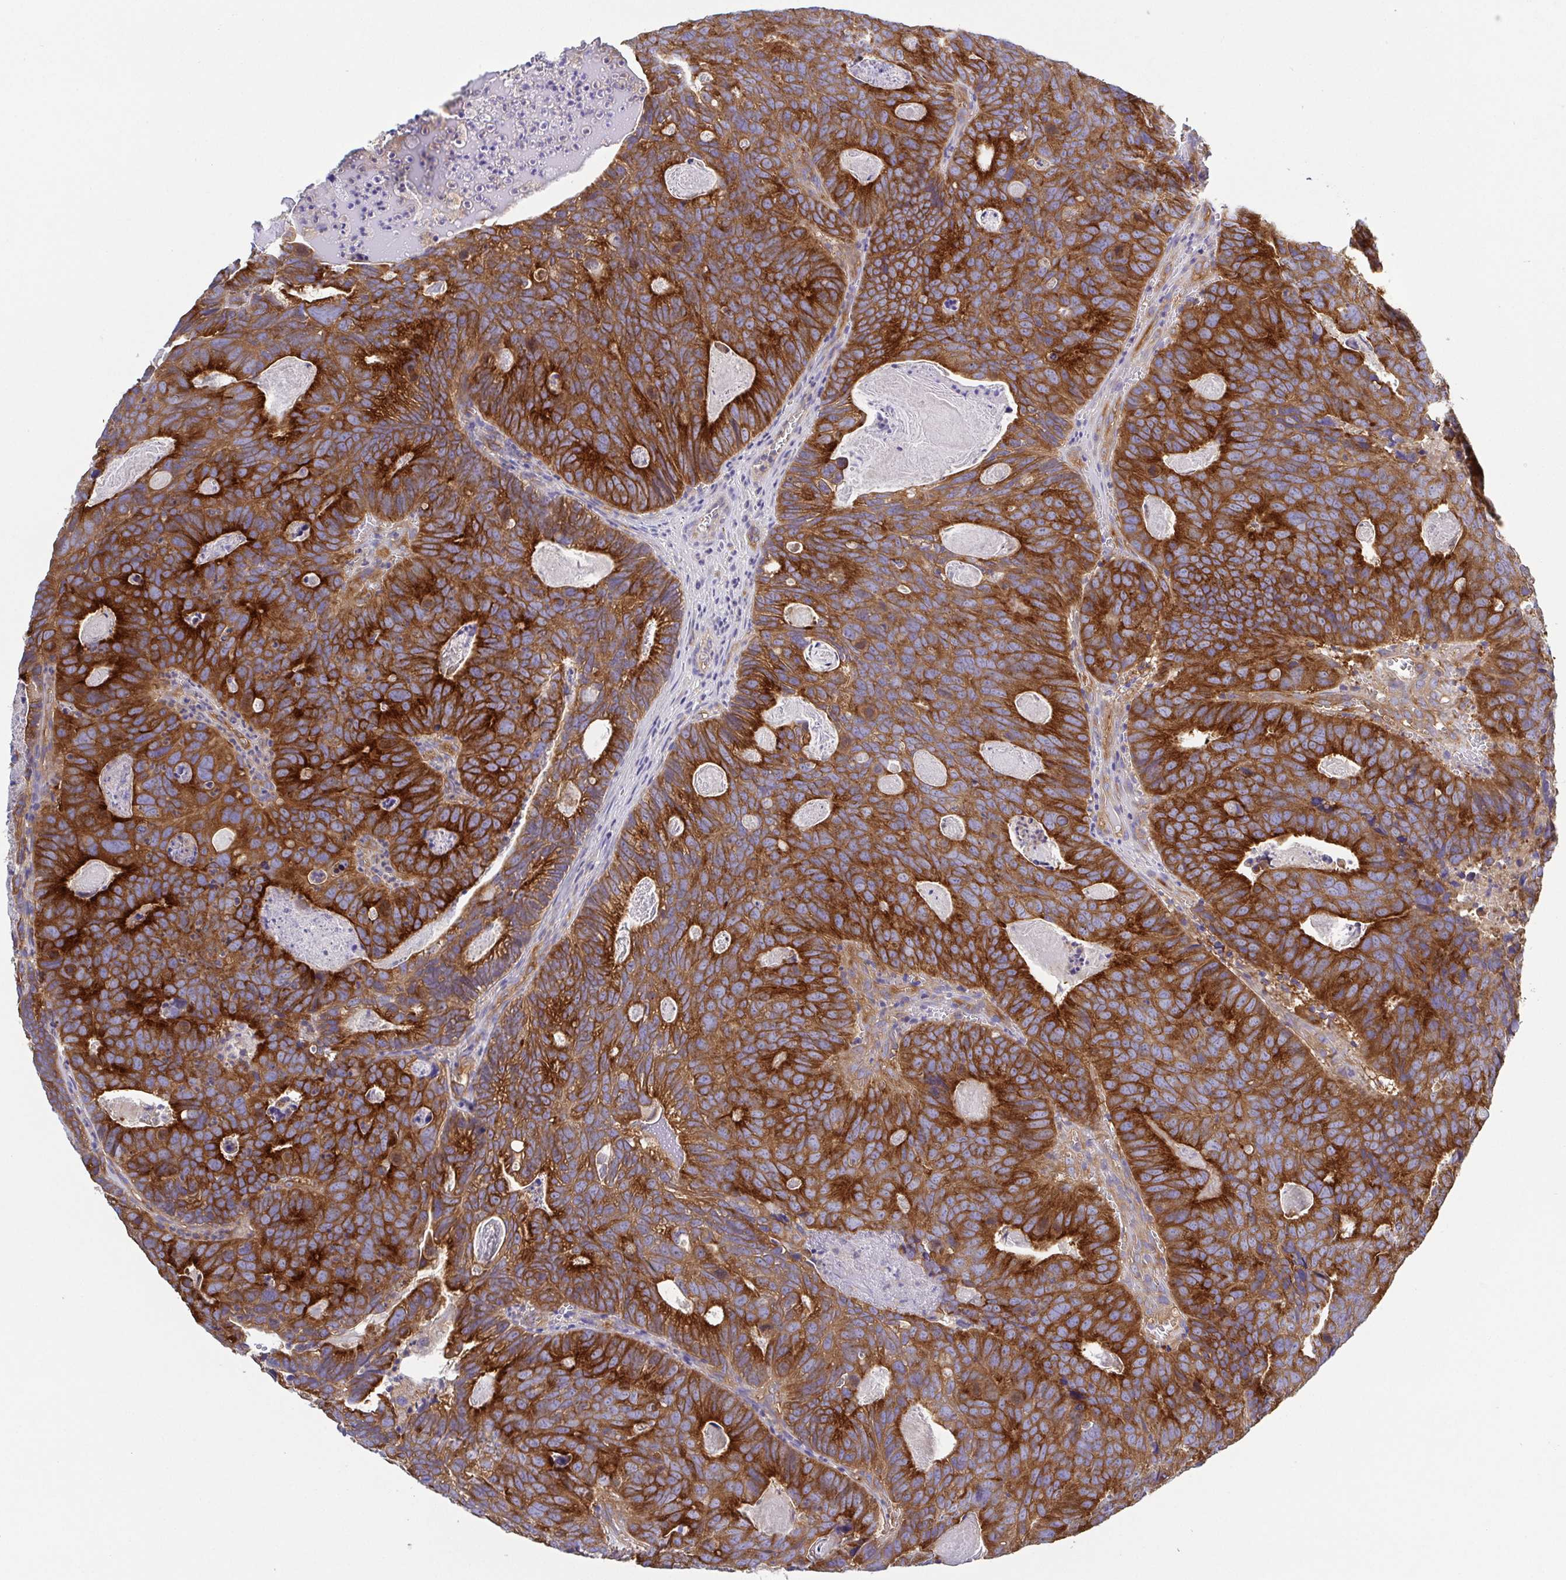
{"staining": {"intensity": "strong", "quantity": ">75%", "location": "cytoplasmic/membranous"}, "tissue": "head and neck cancer", "cell_type": "Tumor cells", "image_type": "cancer", "snomed": [{"axis": "morphology", "description": "Adenocarcinoma, NOS"}, {"axis": "topography", "description": "Head-Neck"}], "caption": "DAB immunohistochemical staining of human head and neck cancer (adenocarcinoma) demonstrates strong cytoplasmic/membranous protein staining in about >75% of tumor cells.", "gene": "KIF5B", "patient": {"sex": "male", "age": 62}}